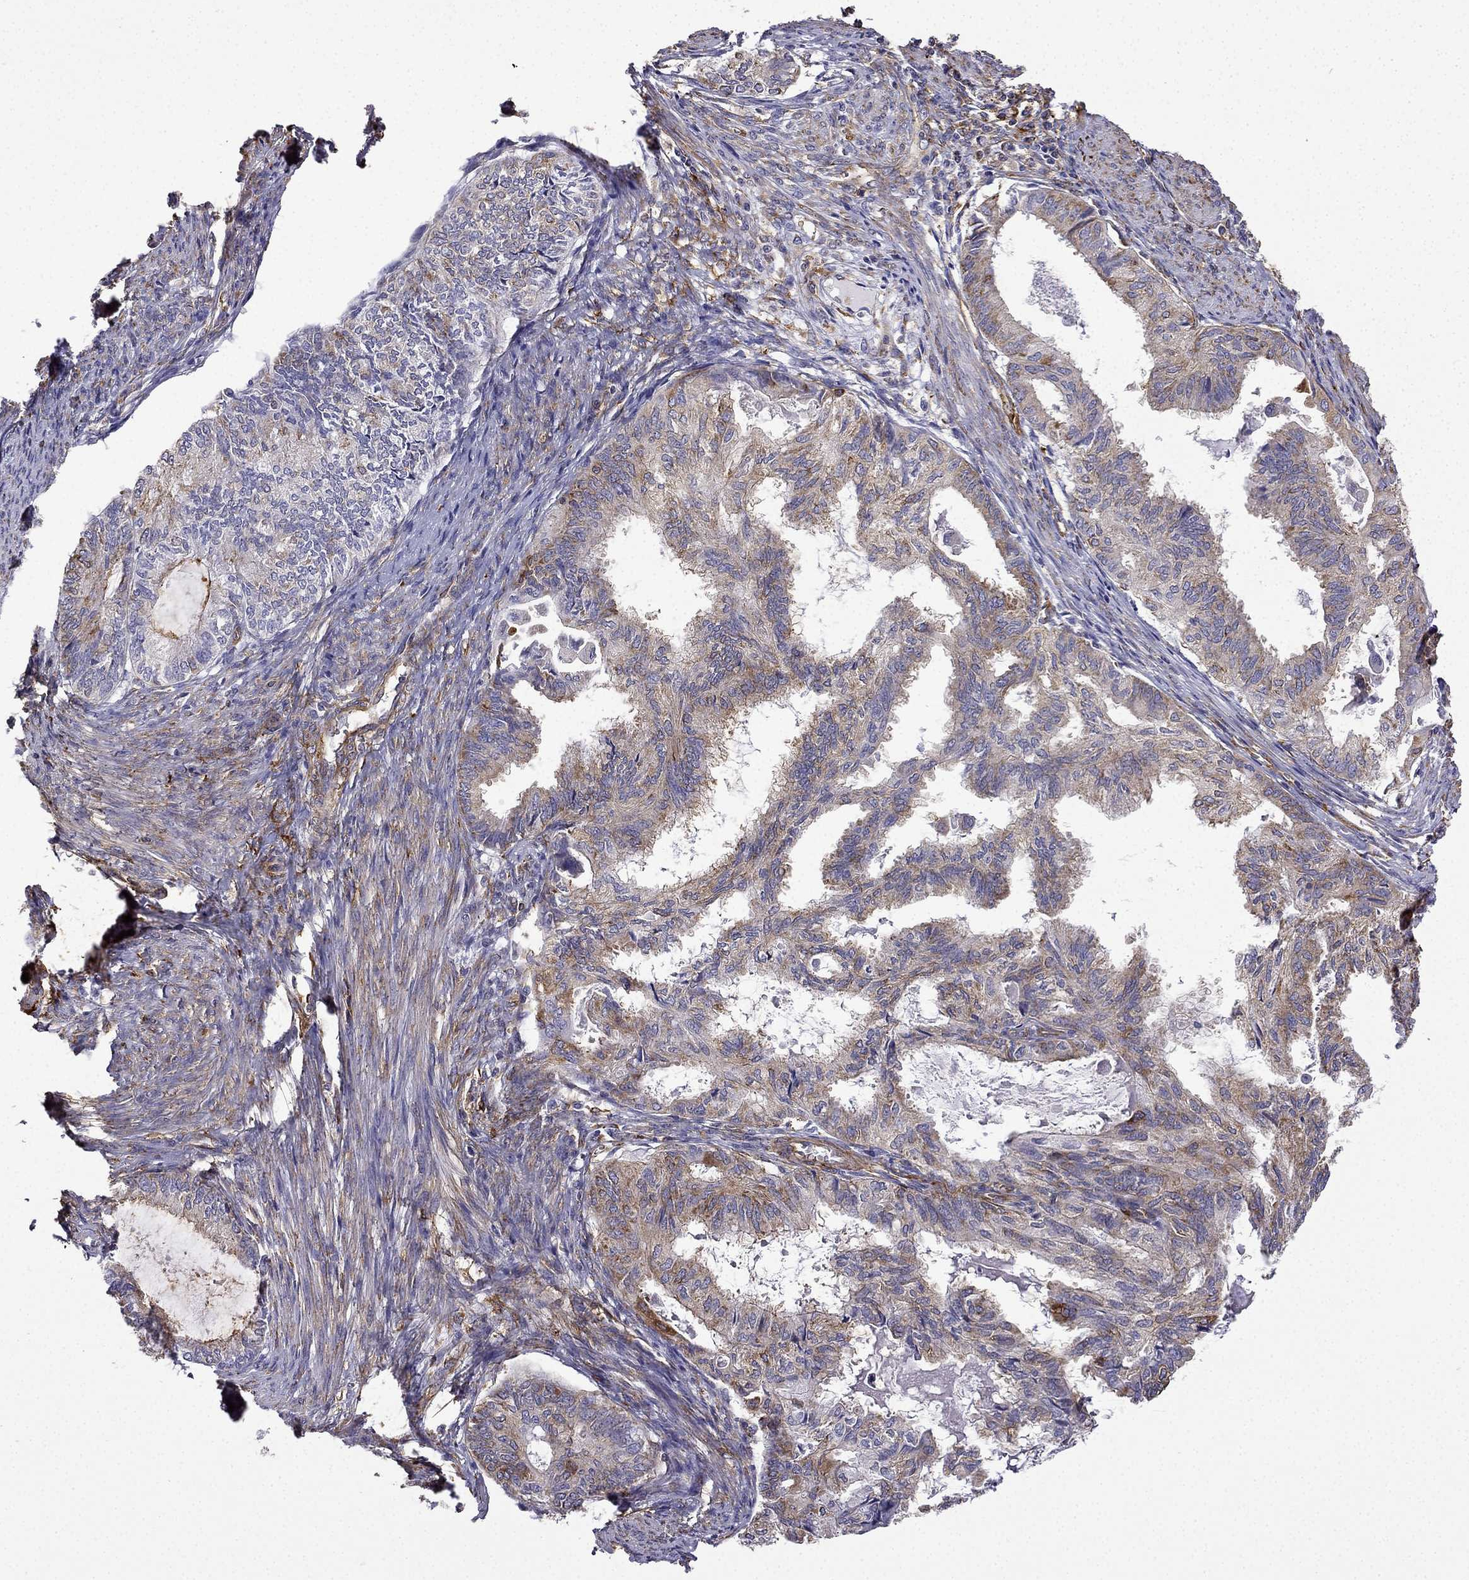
{"staining": {"intensity": "moderate", "quantity": "<25%", "location": "cytoplasmic/membranous"}, "tissue": "endometrial cancer", "cell_type": "Tumor cells", "image_type": "cancer", "snomed": [{"axis": "morphology", "description": "Adenocarcinoma, NOS"}, {"axis": "topography", "description": "Endometrium"}], "caption": "Immunohistochemistry staining of adenocarcinoma (endometrial), which reveals low levels of moderate cytoplasmic/membranous expression in approximately <25% of tumor cells indicating moderate cytoplasmic/membranous protein staining. The staining was performed using DAB (3,3'-diaminobenzidine) (brown) for protein detection and nuclei were counterstained in hematoxylin (blue).", "gene": "MAP4", "patient": {"sex": "female", "age": 86}}